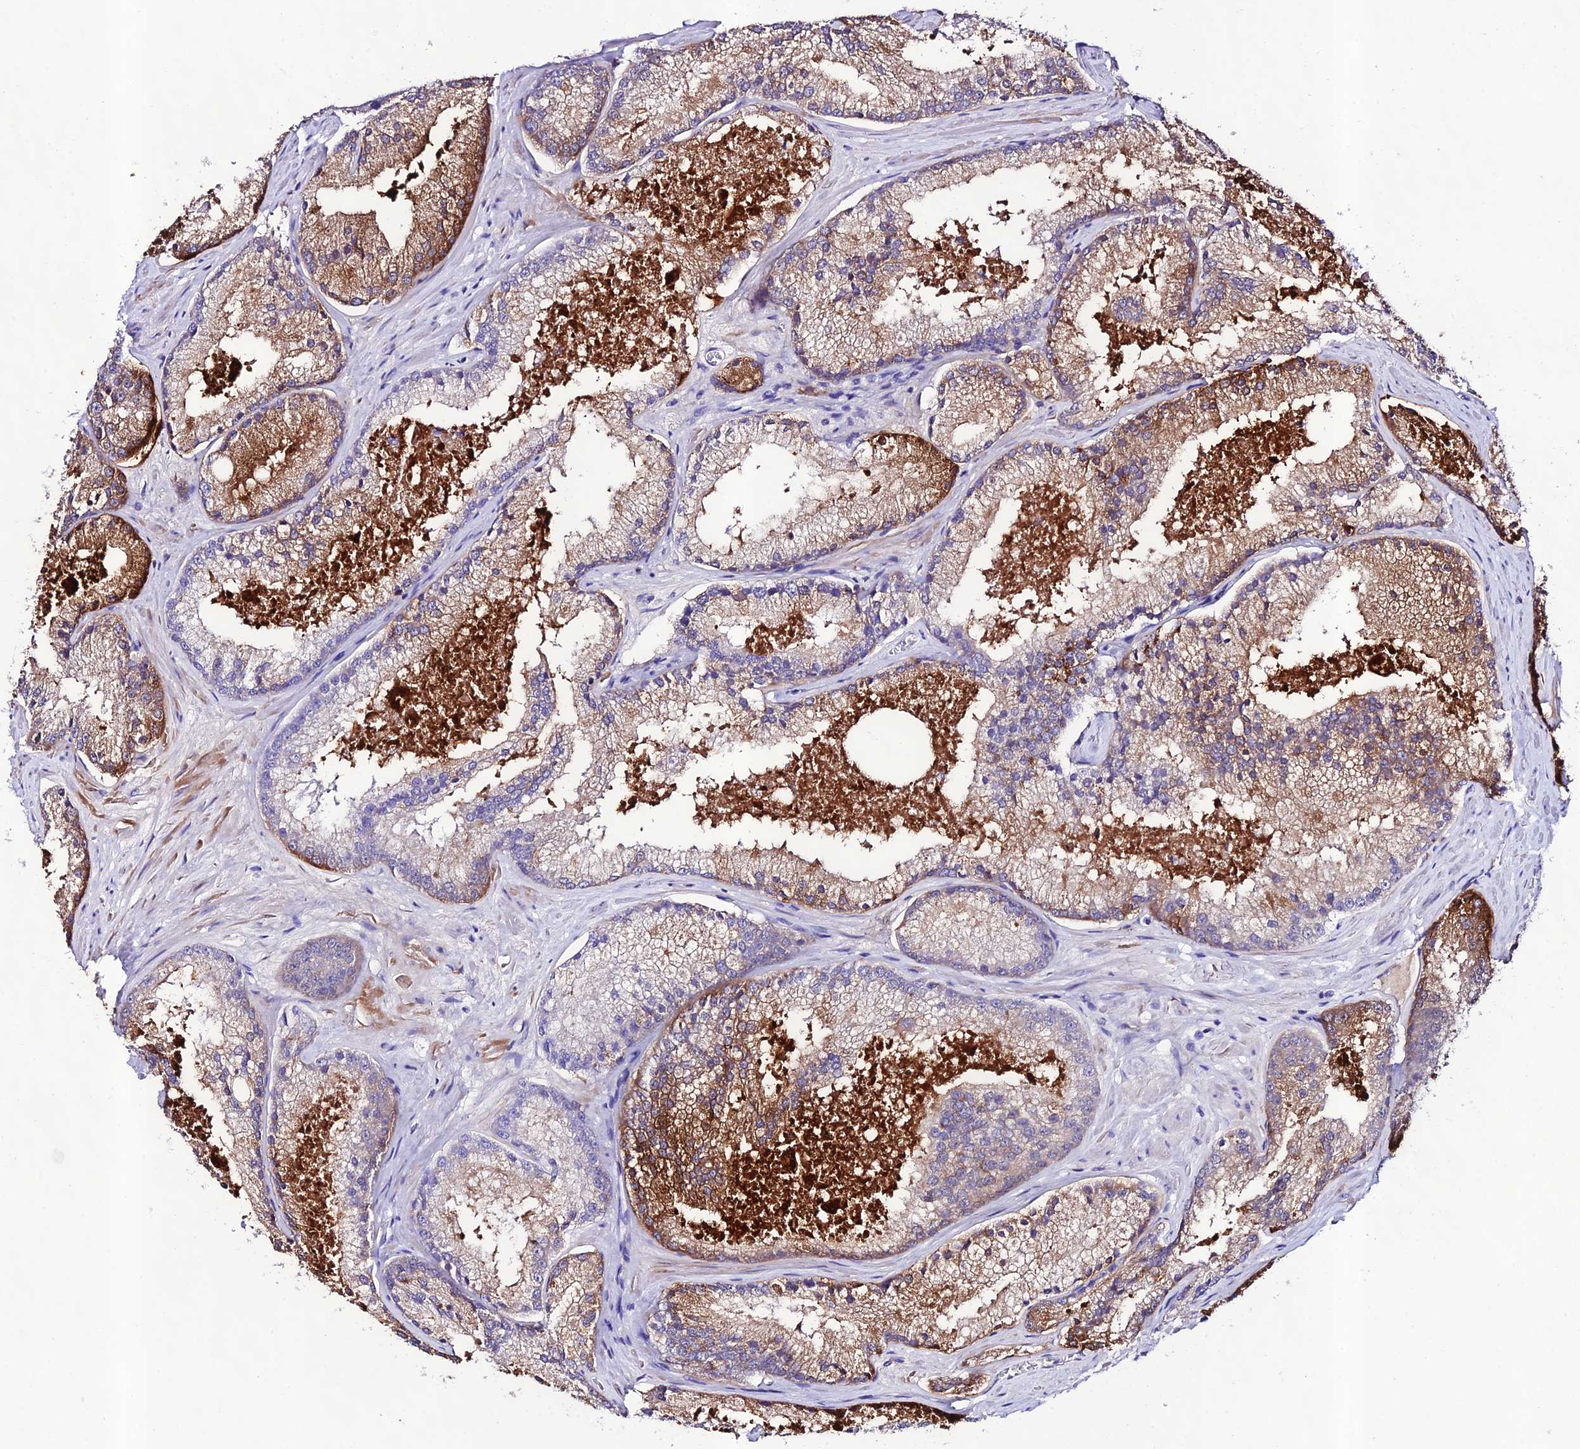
{"staining": {"intensity": "moderate", "quantity": "<25%", "location": "cytoplasmic/membranous"}, "tissue": "prostate cancer", "cell_type": "Tumor cells", "image_type": "cancer", "snomed": [{"axis": "morphology", "description": "Adenocarcinoma, High grade"}, {"axis": "topography", "description": "Prostate"}], "caption": "The histopathology image demonstrates a brown stain indicating the presence of a protein in the cytoplasmic/membranous of tumor cells in prostate cancer (adenocarcinoma (high-grade)).", "gene": "NLRP6", "patient": {"sex": "male", "age": 61}}